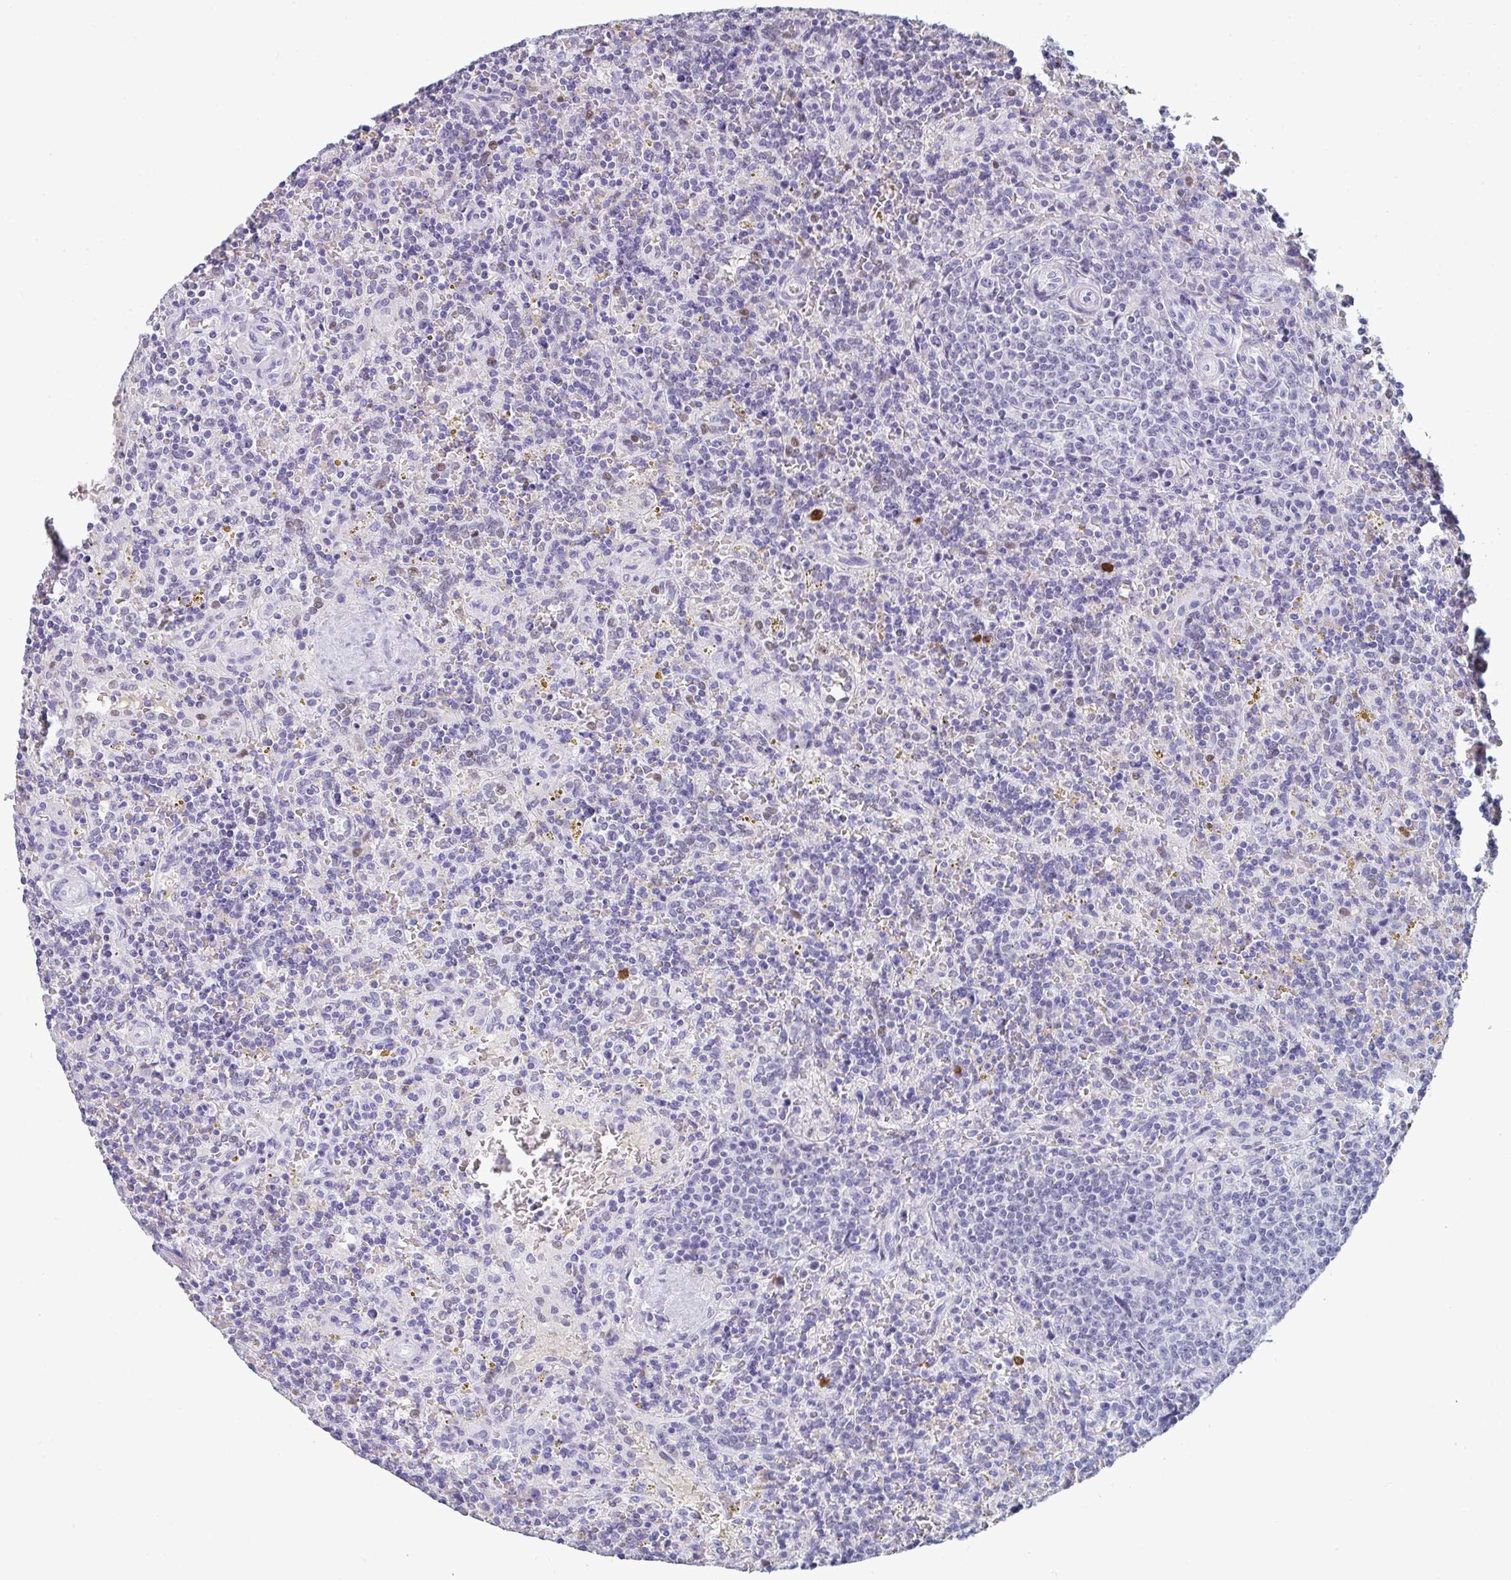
{"staining": {"intensity": "negative", "quantity": "none", "location": "none"}, "tissue": "lymphoma", "cell_type": "Tumor cells", "image_type": "cancer", "snomed": [{"axis": "morphology", "description": "Malignant lymphoma, non-Hodgkin's type, Low grade"}, {"axis": "topography", "description": "Spleen"}], "caption": "Immunohistochemistry (IHC) of human malignant lymphoma, non-Hodgkin's type (low-grade) demonstrates no positivity in tumor cells.", "gene": "RUBCN", "patient": {"sex": "male", "age": 67}}